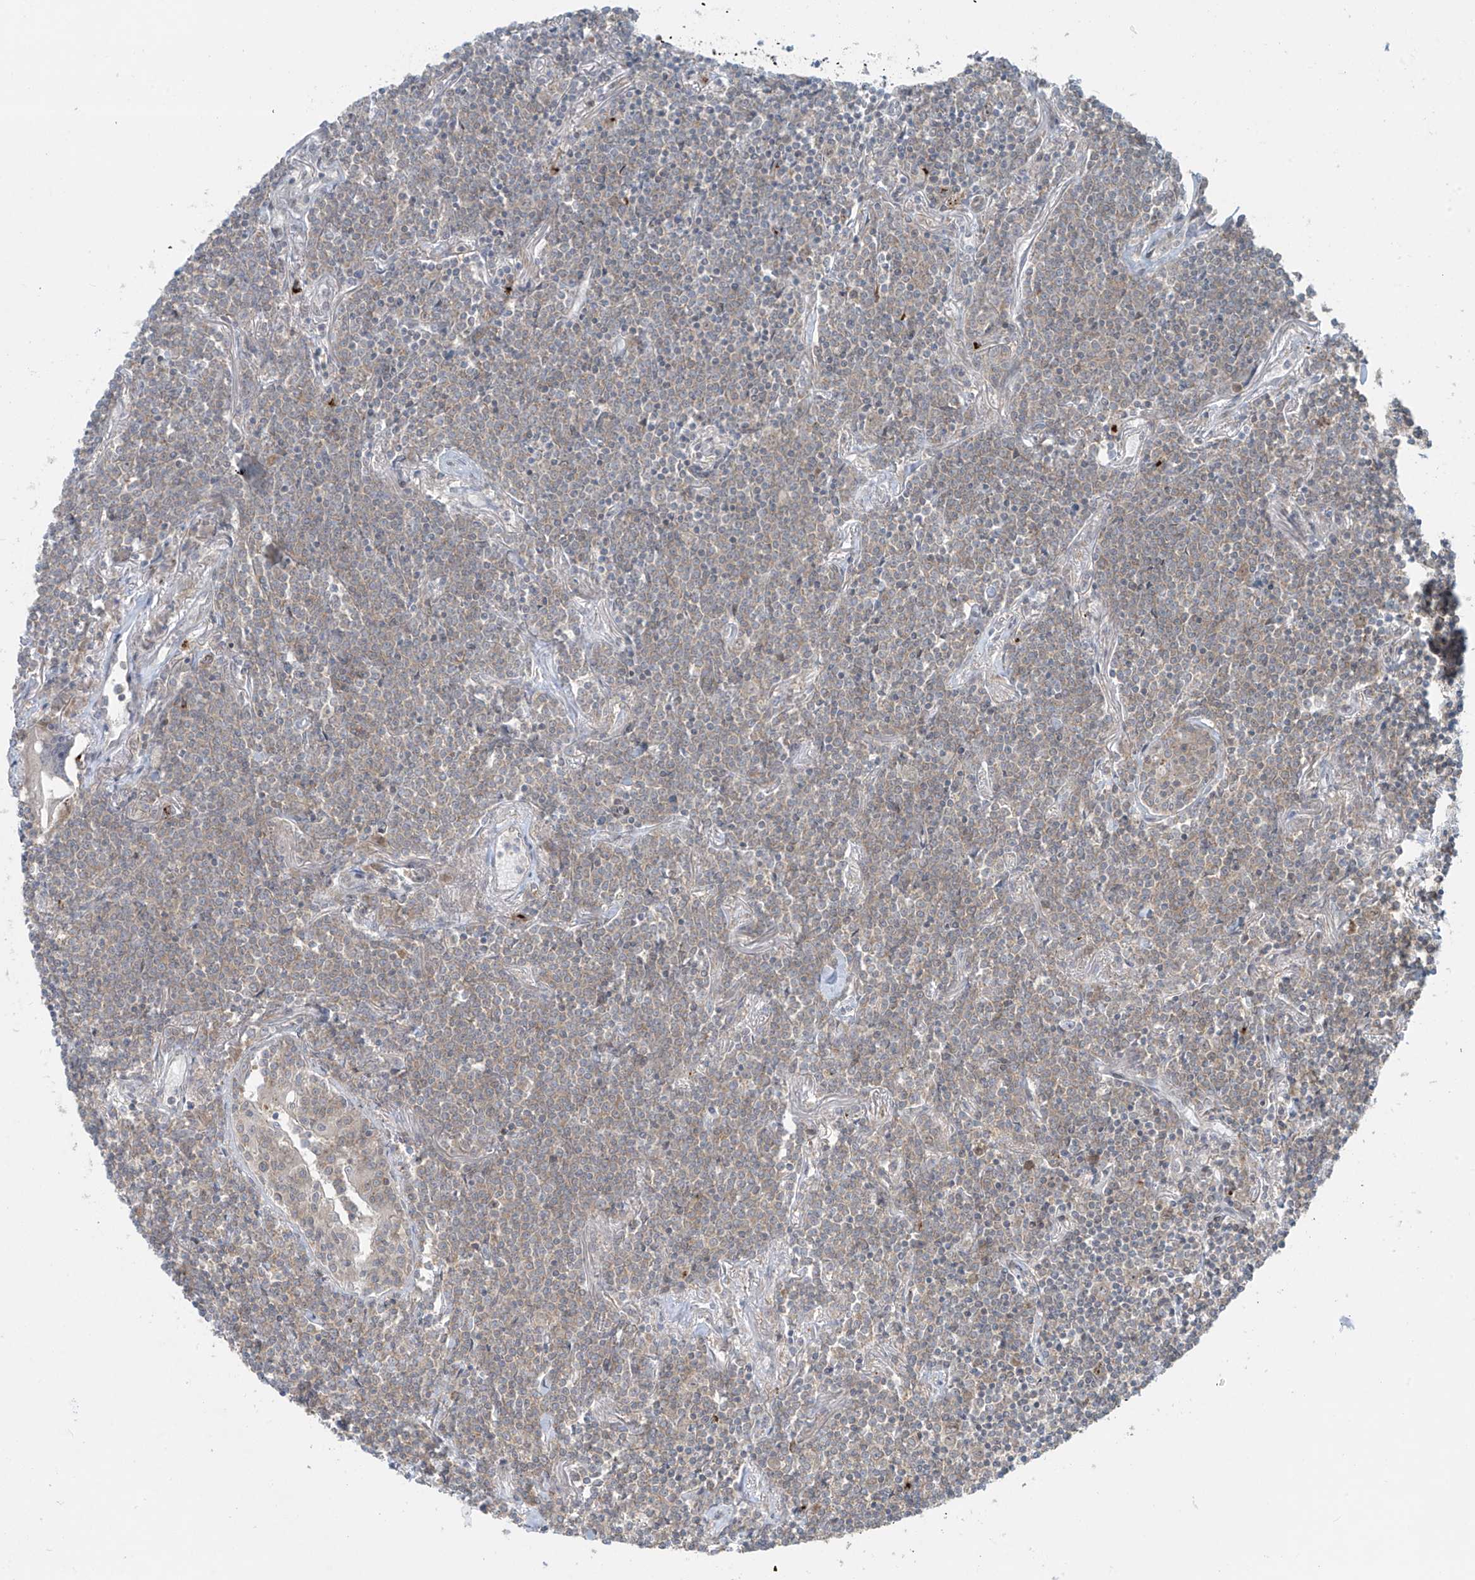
{"staining": {"intensity": "weak", "quantity": ">75%", "location": "cytoplasmic/membranous"}, "tissue": "lymphoma", "cell_type": "Tumor cells", "image_type": "cancer", "snomed": [{"axis": "morphology", "description": "Malignant lymphoma, non-Hodgkin's type, Low grade"}, {"axis": "topography", "description": "Lung"}], "caption": "Malignant lymphoma, non-Hodgkin's type (low-grade) was stained to show a protein in brown. There is low levels of weak cytoplasmic/membranous staining in about >75% of tumor cells. Immunohistochemistry stains the protein of interest in brown and the nuclei are stained blue.", "gene": "PPAT", "patient": {"sex": "female", "age": 71}}